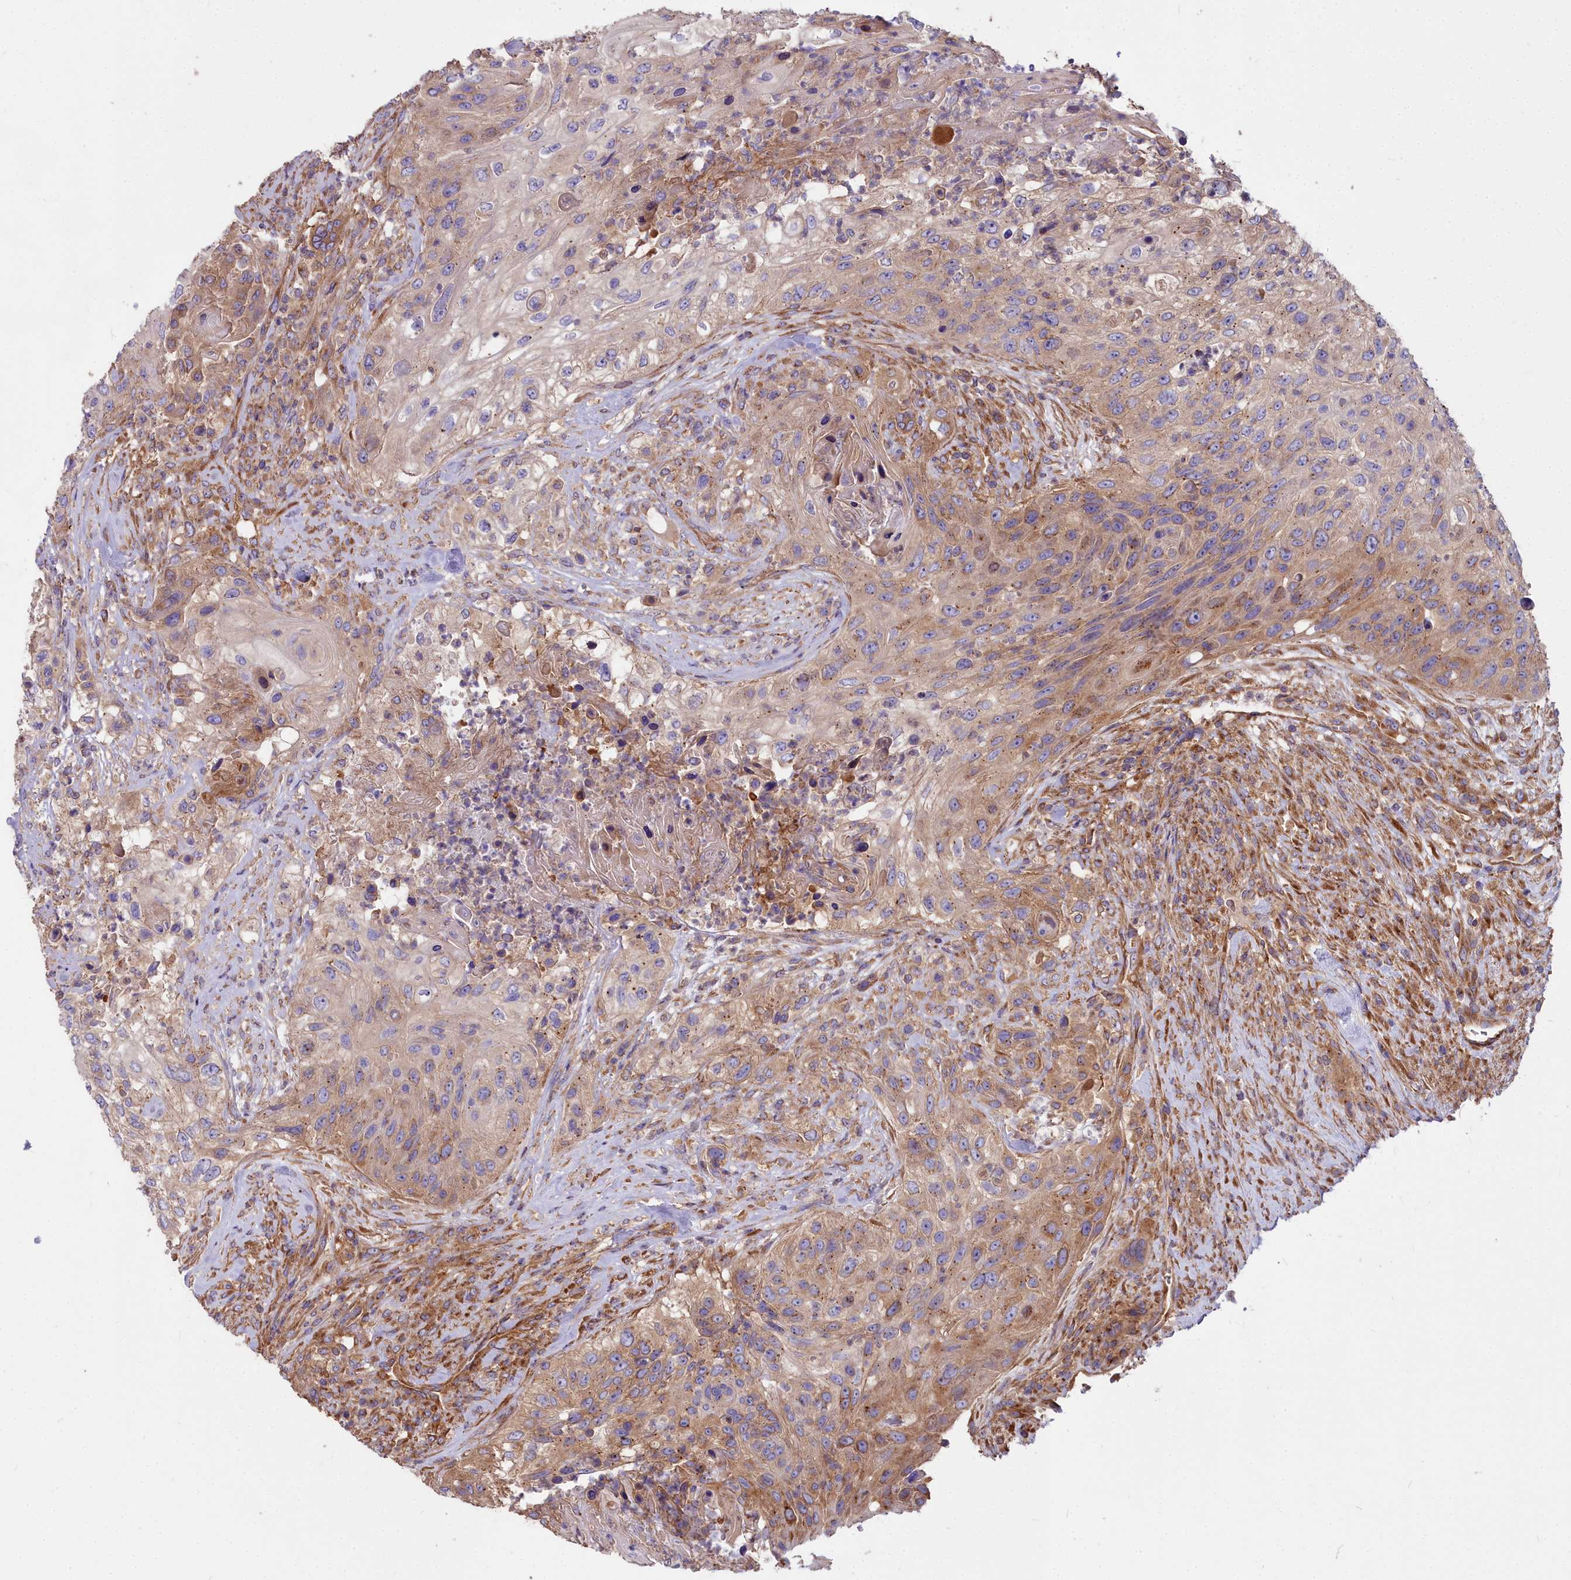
{"staining": {"intensity": "moderate", "quantity": "<25%", "location": "cytoplasmic/membranous"}, "tissue": "urothelial cancer", "cell_type": "Tumor cells", "image_type": "cancer", "snomed": [{"axis": "morphology", "description": "Urothelial carcinoma, High grade"}, {"axis": "topography", "description": "Urinary bladder"}], "caption": "Moderate cytoplasmic/membranous staining for a protein is present in about <25% of tumor cells of high-grade urothelial carcinoma using immunohistochemistry.", "gene": "DCTN3", "patient": {"sex": "female", "age": 60}}